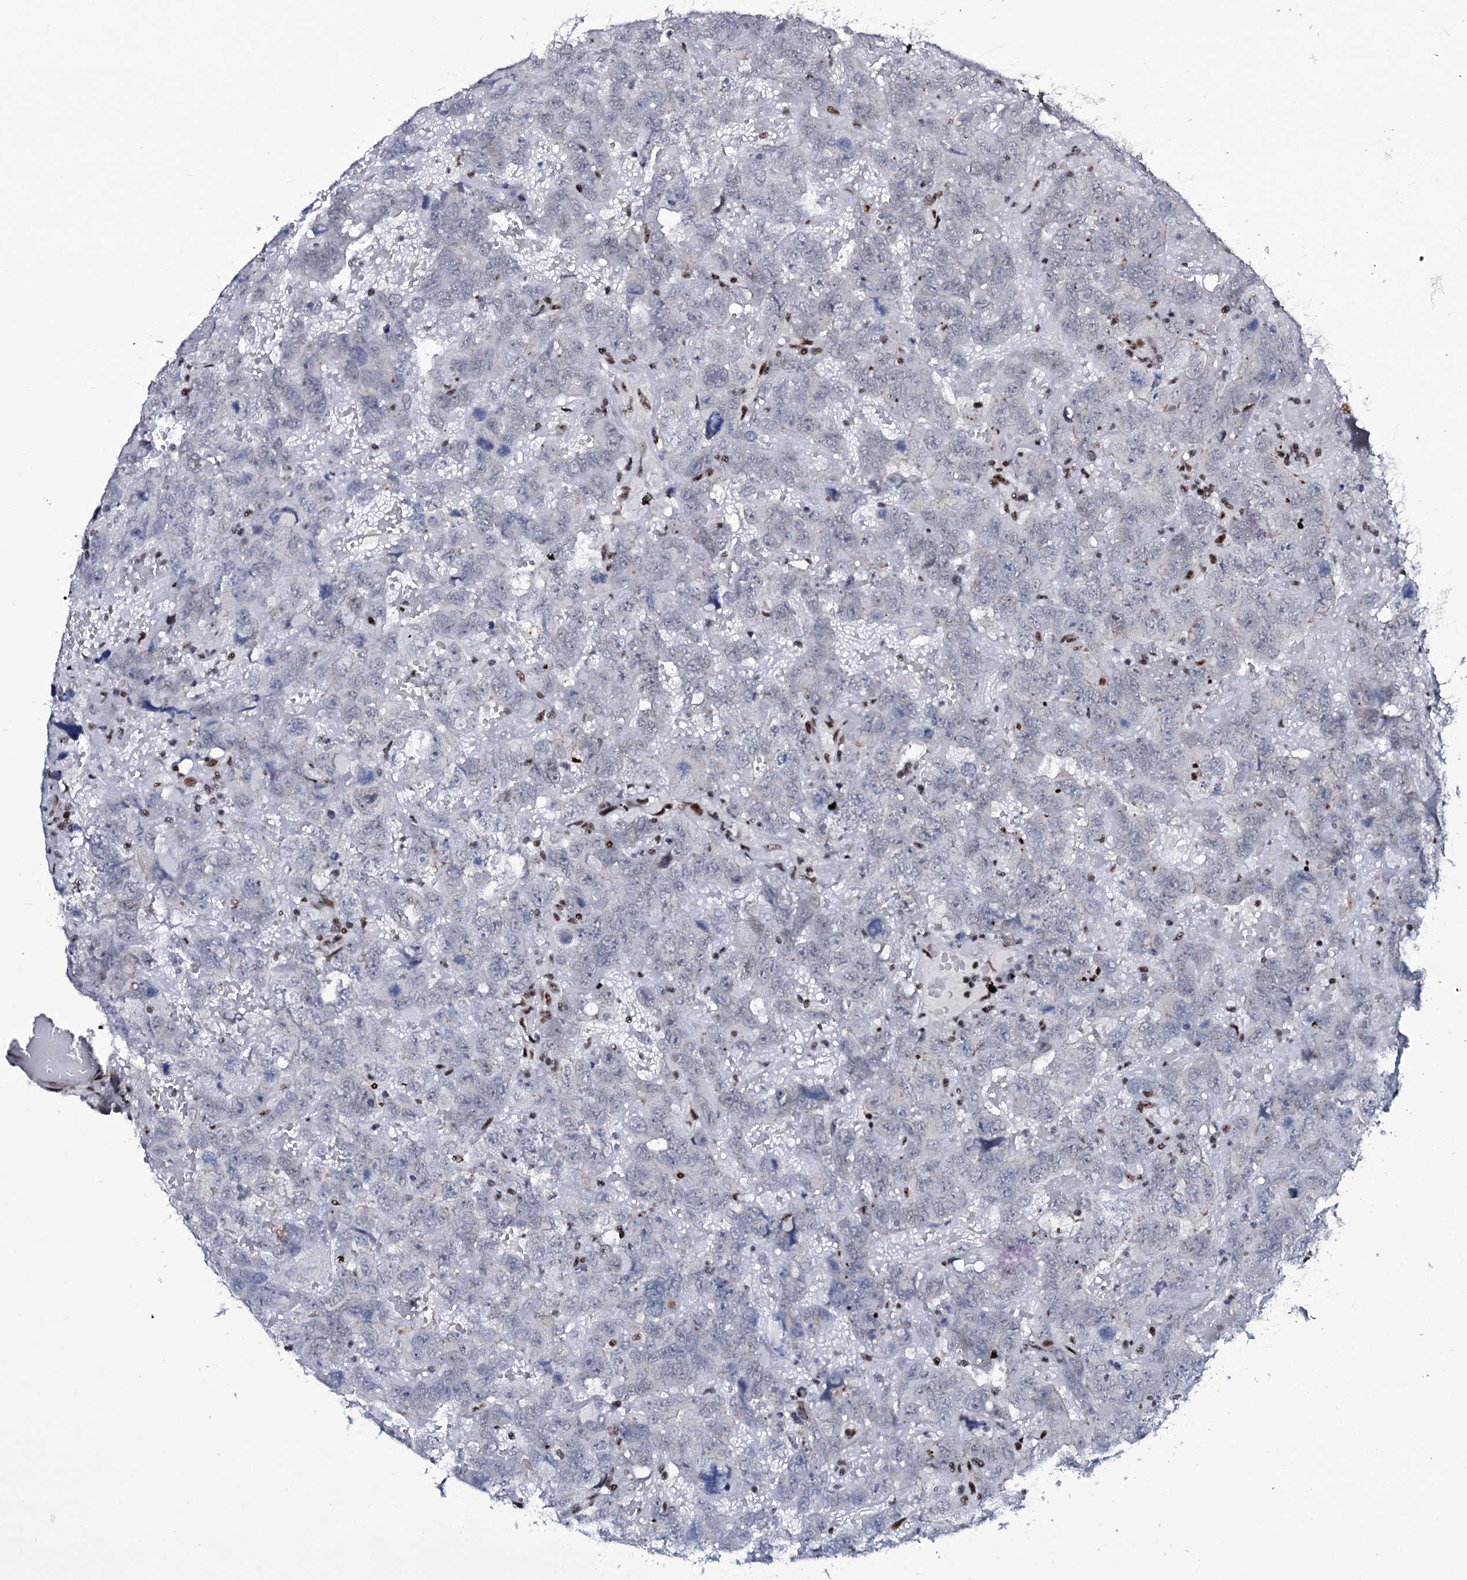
{"staining": {"intensity": "negative", "quantity": "none", "location": "none"}, "tissue": "testis cancer", "cell_type": "Tumor cells", "image_type": "cancer", "snomed": [{"axis": "morphology", "description": "Carcinoma, Embryonal, NOS"}, {"axis": "topography", "description": "Testis"}], "caption": "High power microscopy photomicrograph of an immunohistochemistry (IHC) image of testis cancer, revealing no significant positivity in tumor cells. (DAB (3,3'-diaminobenzidine) immunohistochemistry, high magnification).", "gene": "ZMIZ2", "patient": {"sex": "male", "age": 45}}